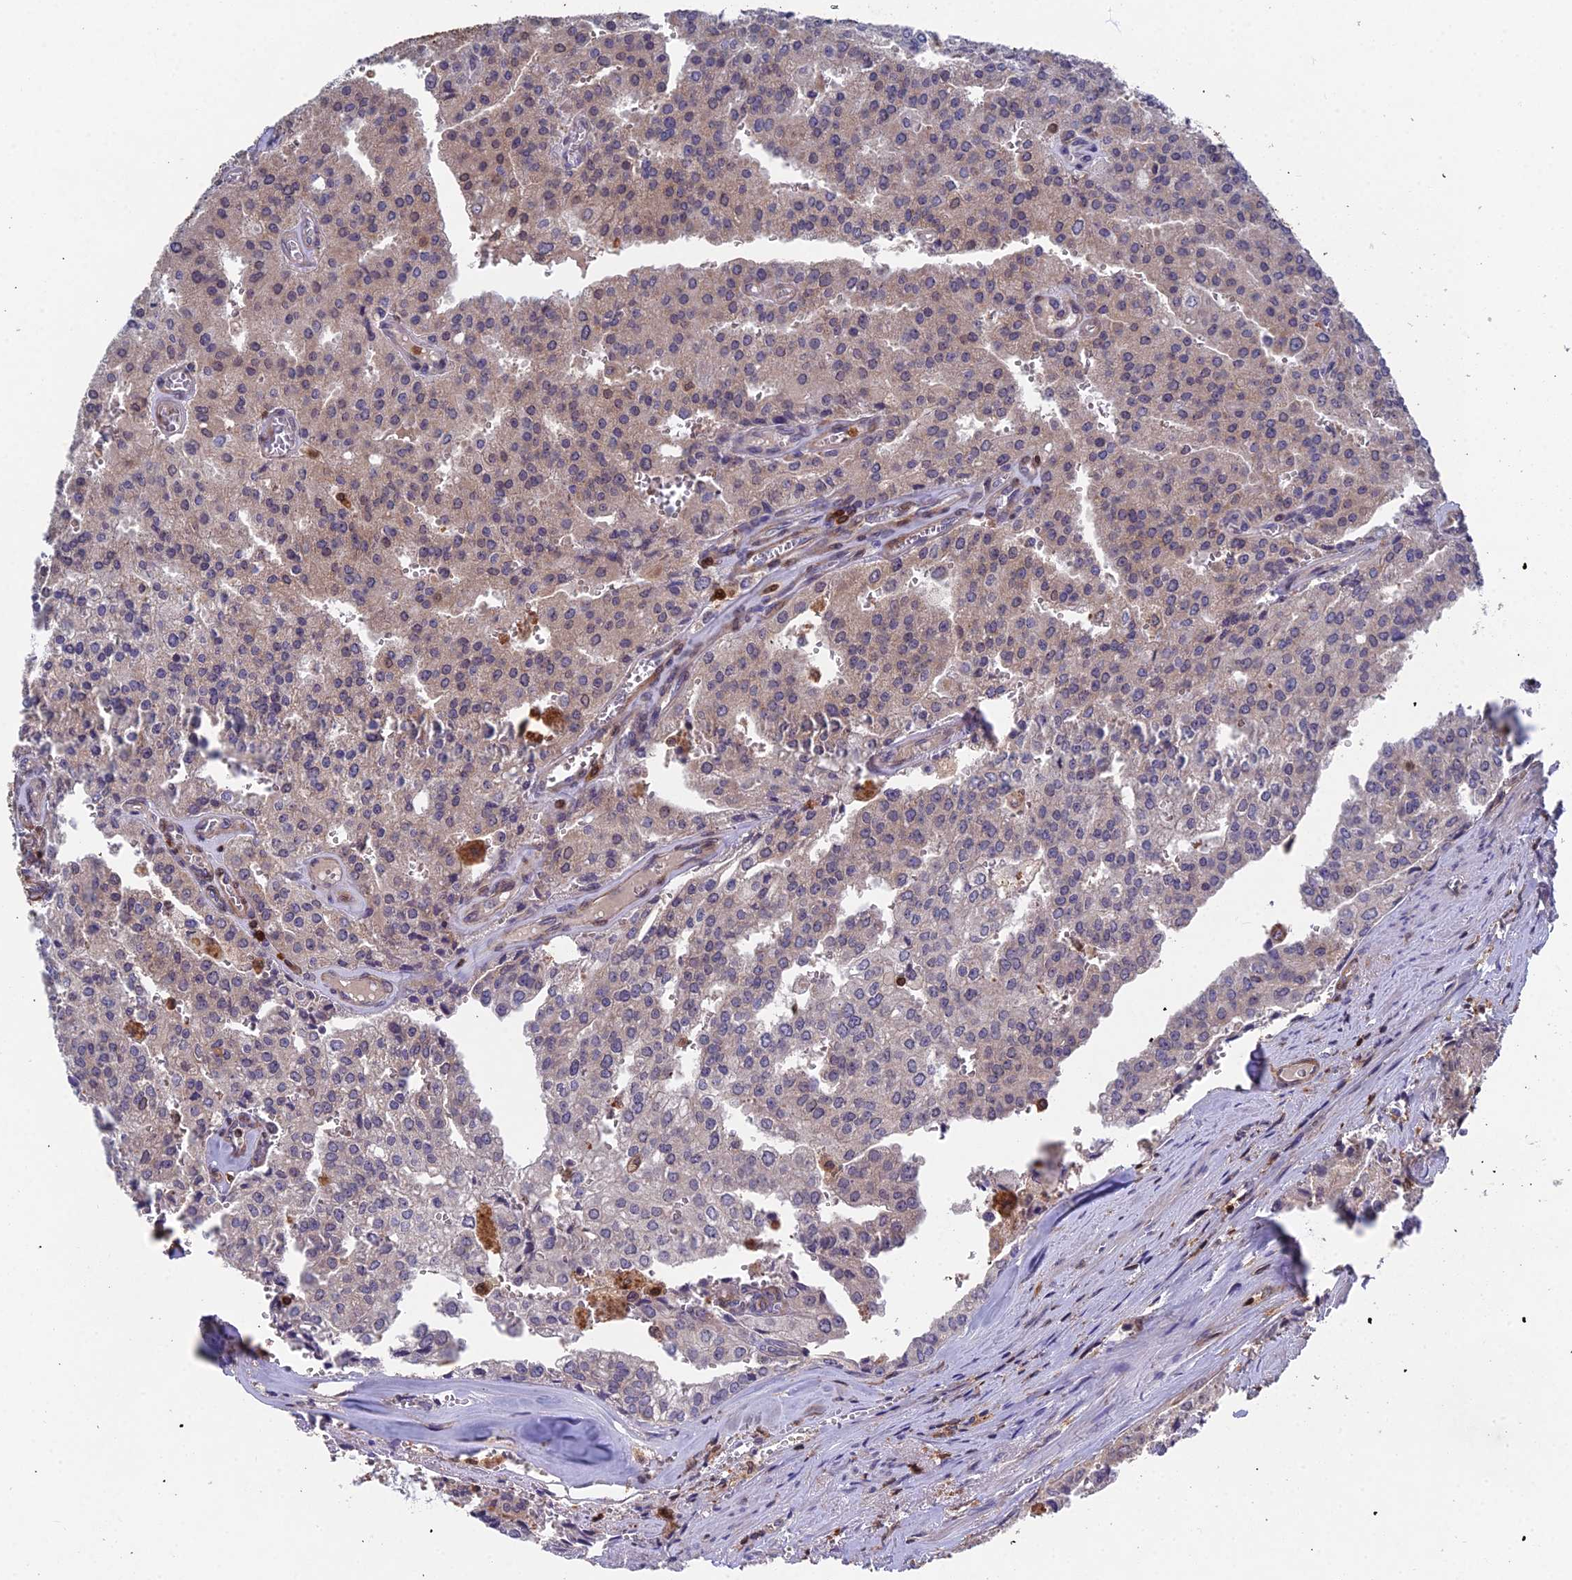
{"staining": {"intensity": "weak", "quantity": "<25%", "location": "cytoplasmic/membranous,nuclear"}, "tissue": "prostate cancer", "cell_type": "Tumor cells", "image_type": "cancer", "snomed": [{"axis": "morphology", "description": "Adenocarcinoma, High grade"}, {"axis": "topography", "description": "Prostate"}], "caption": "High magnification brightfield microscopy of prostate cancer stained with DAB (brown) and counterstained with hematoxylin (blue): tumor cells show no significant positivity. (DAB immunohistochemistry visualized using brightfield microscopy, high magnification).", "gene": "GALK2", "patient": {"sex": "male", "age": 68}}